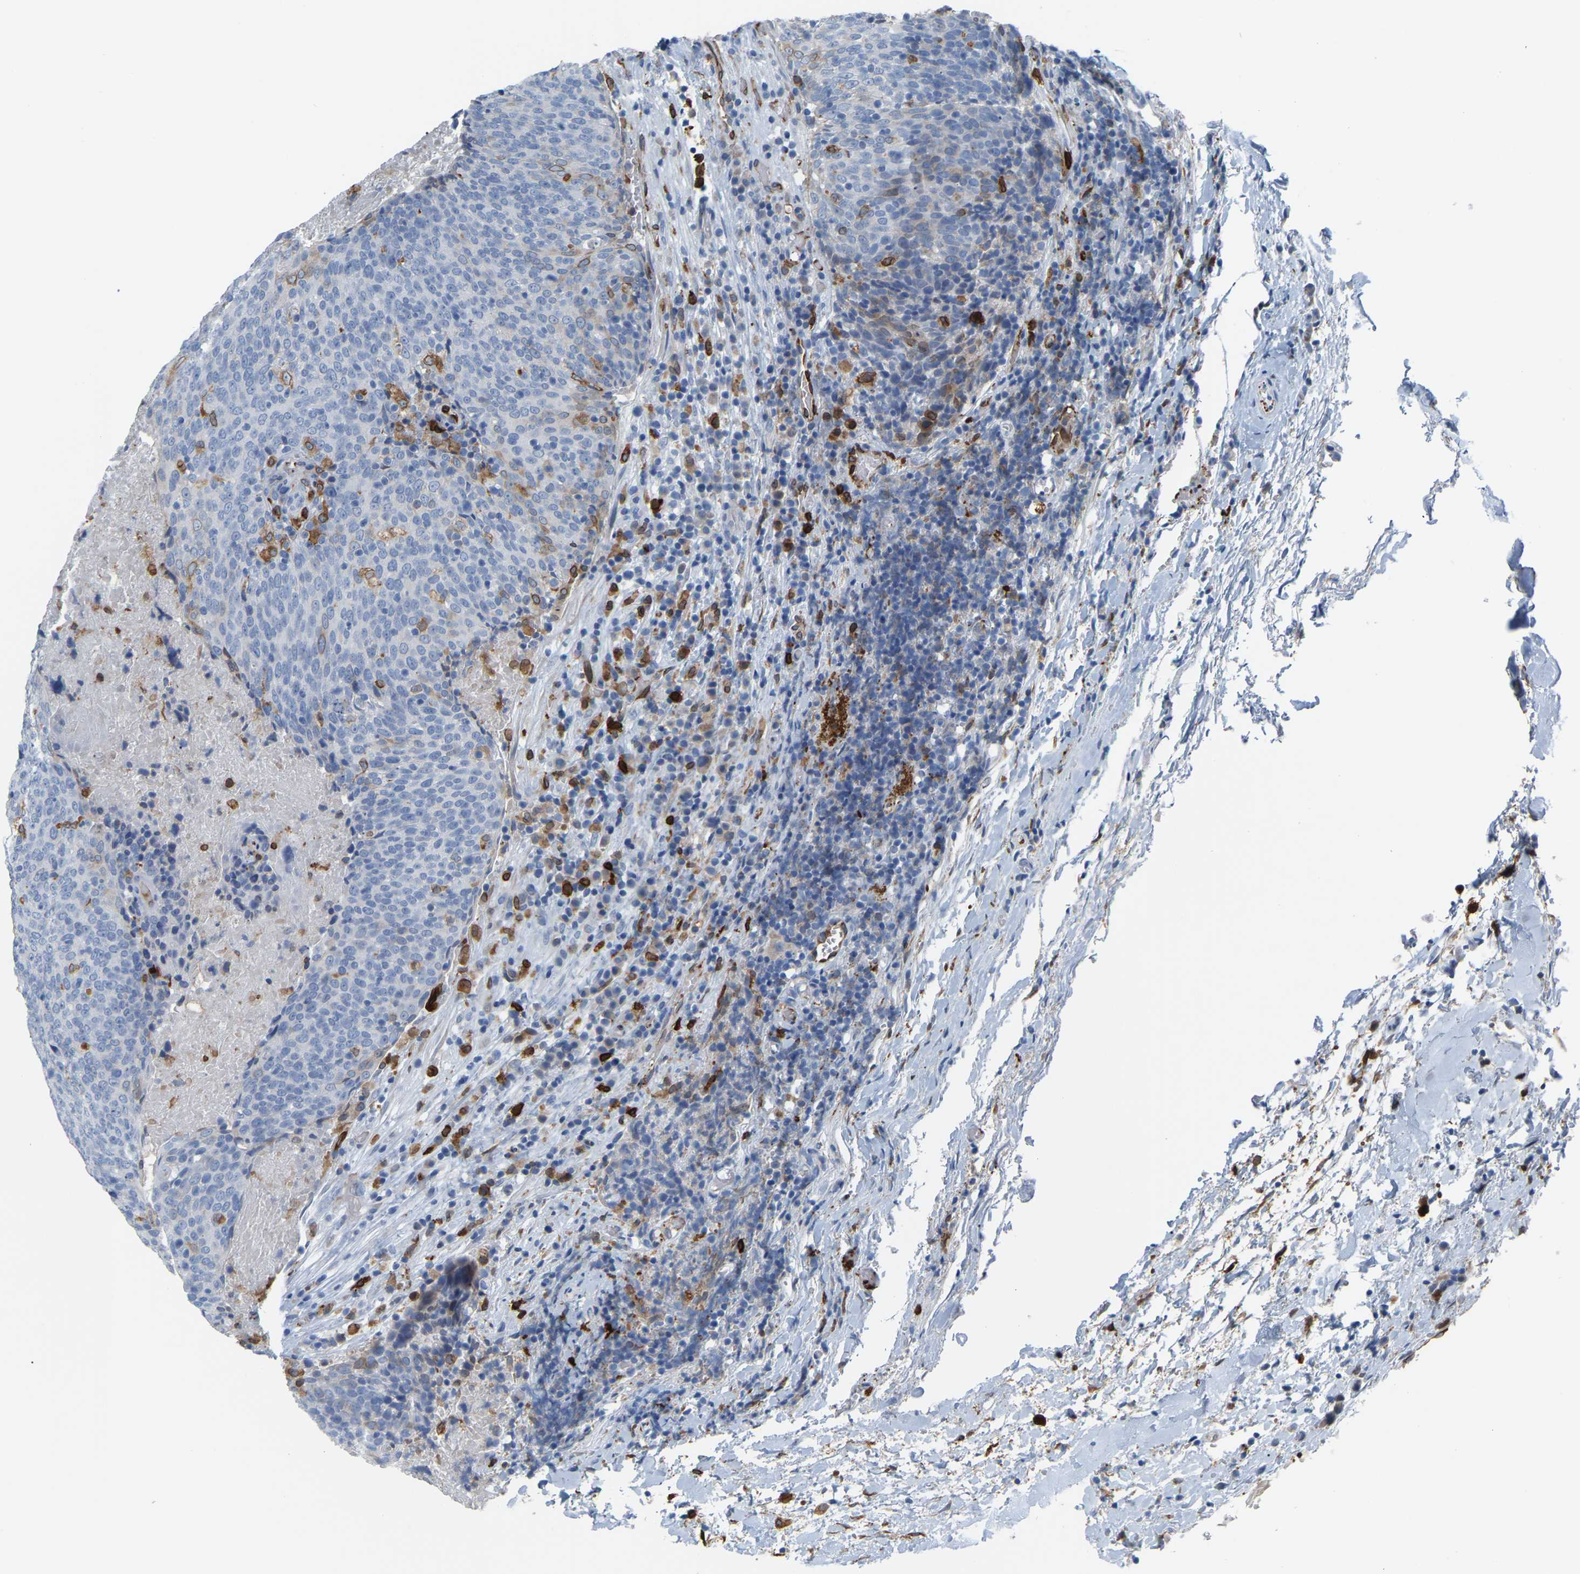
{"staining": {"intensity": "negative", "quantity": "none", "location": "none"}, "tissue": "head and neck cancer", "cell_type": "Tumor cells", "image_type": "cancer", "snomed": [{"axis": "morphology", "description": "Squamous cell carcinoma, NOS"}, {"axis": "morphology", "description": "Squamous cell carcinoma, metastatic, NOS"}, {"axis": "topography", "description": "Lymph node"}, {"axis": "topography", "description": "Head-Neck"}], "caption": "An IHC photomicrograph of head and neck cancer is shown. There is no staining in tumor cells of head and neck cancer.", "gene": "PTGS1", "patient": {"sex": "male", "age": 62}}